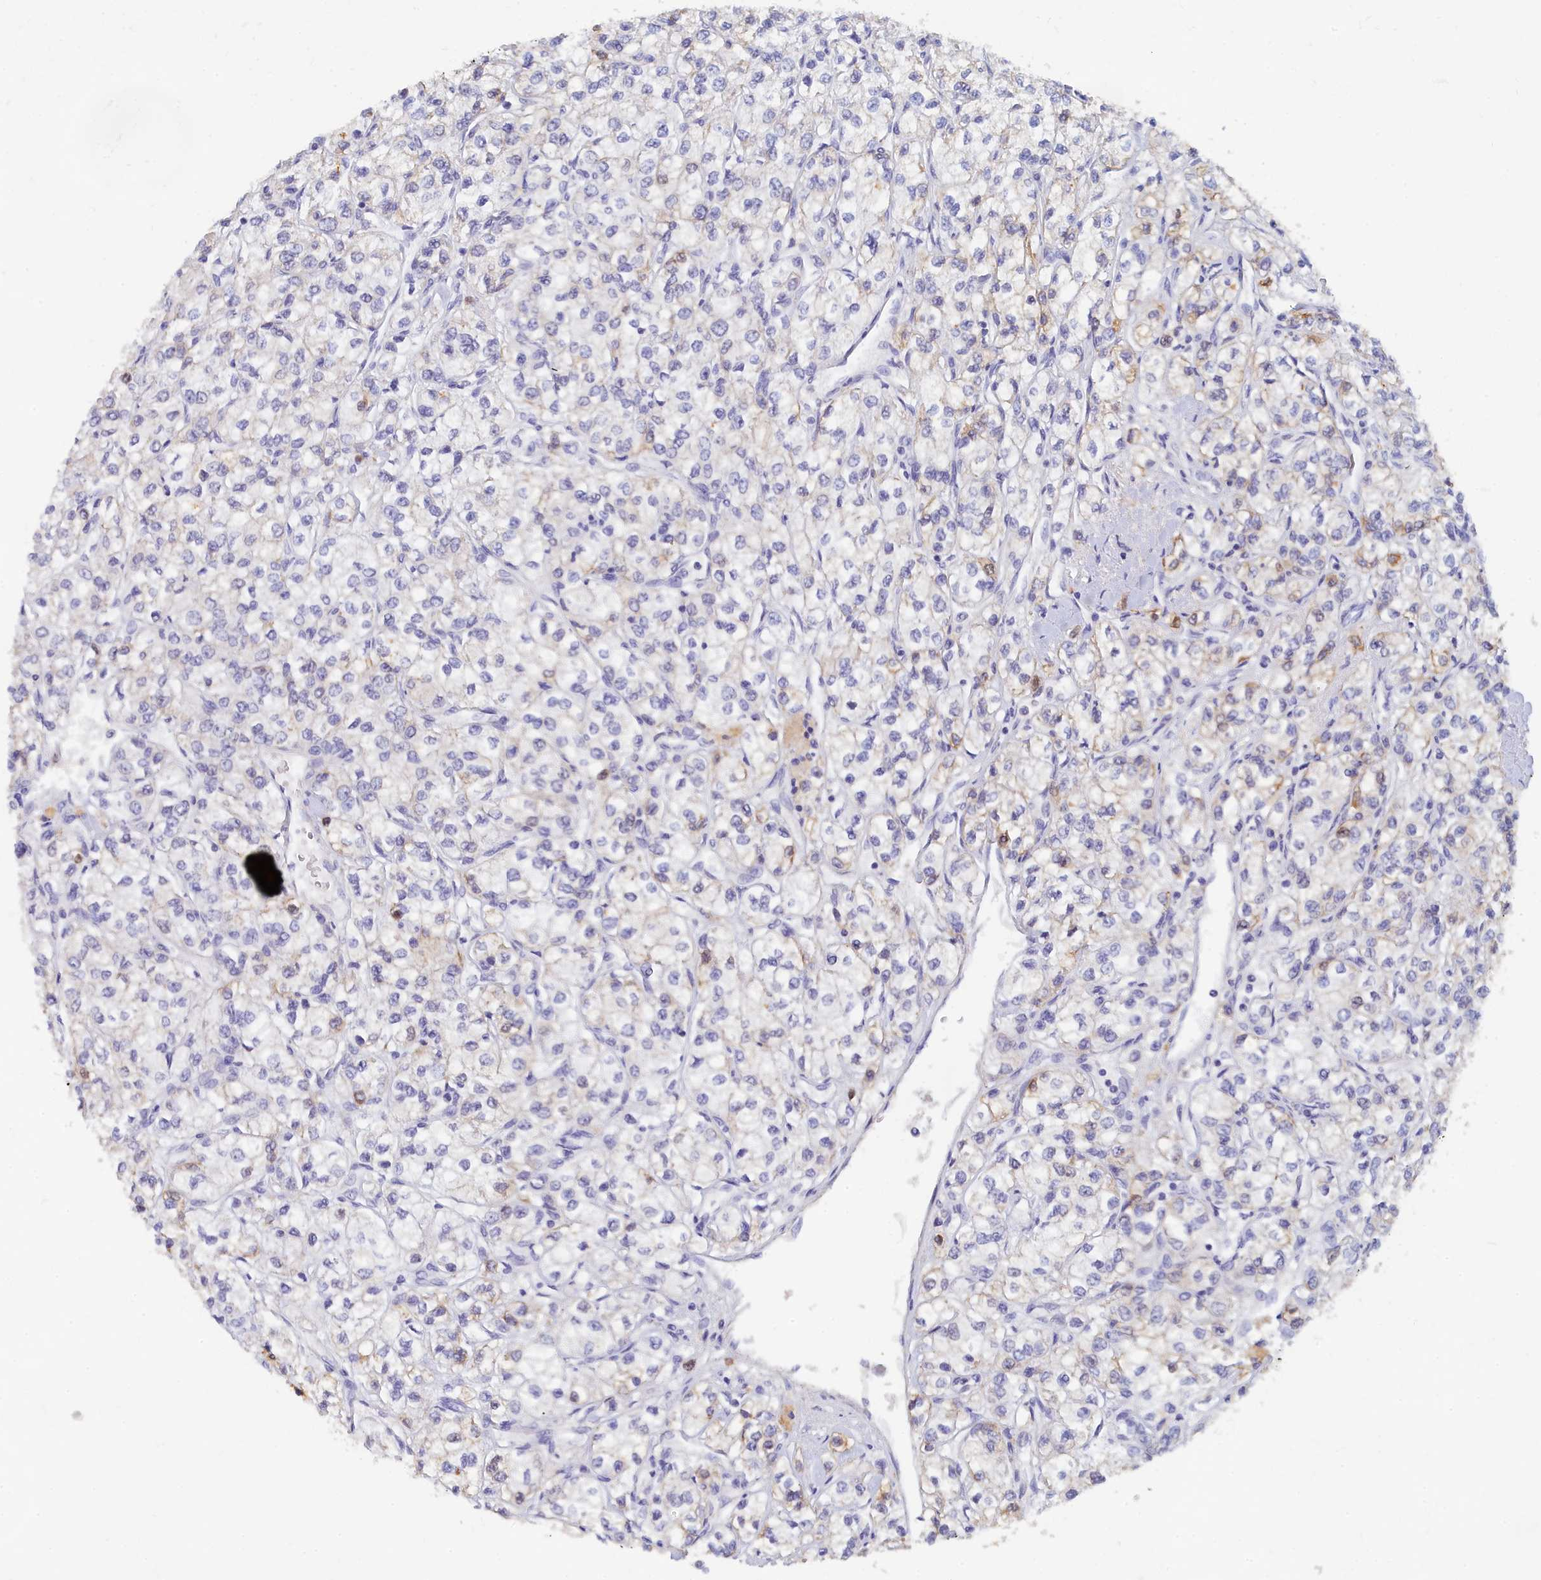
{"staining": {"intensity": "weak", "quantity": "<25%", "location": "cytoplasmic/membranous"}, "tissue": "renal cancer", "cell_type": "Tumor cells", "image_type": "cancer", "snomed": [{"axis": "morphology", "description": "Adenocarcinoma, NOS"}, {"axis": "topography", "description": "Kidney"}], "caption": "Renal adenocarcinoma was stained to show a protein in brown. There is no significant expression in tumor cells. (Immunohistochemistry (ihc), brightfield microscopy, high magnification).", "gene": "LRIF1", "patient": {"sex": "male", "age": 80}}